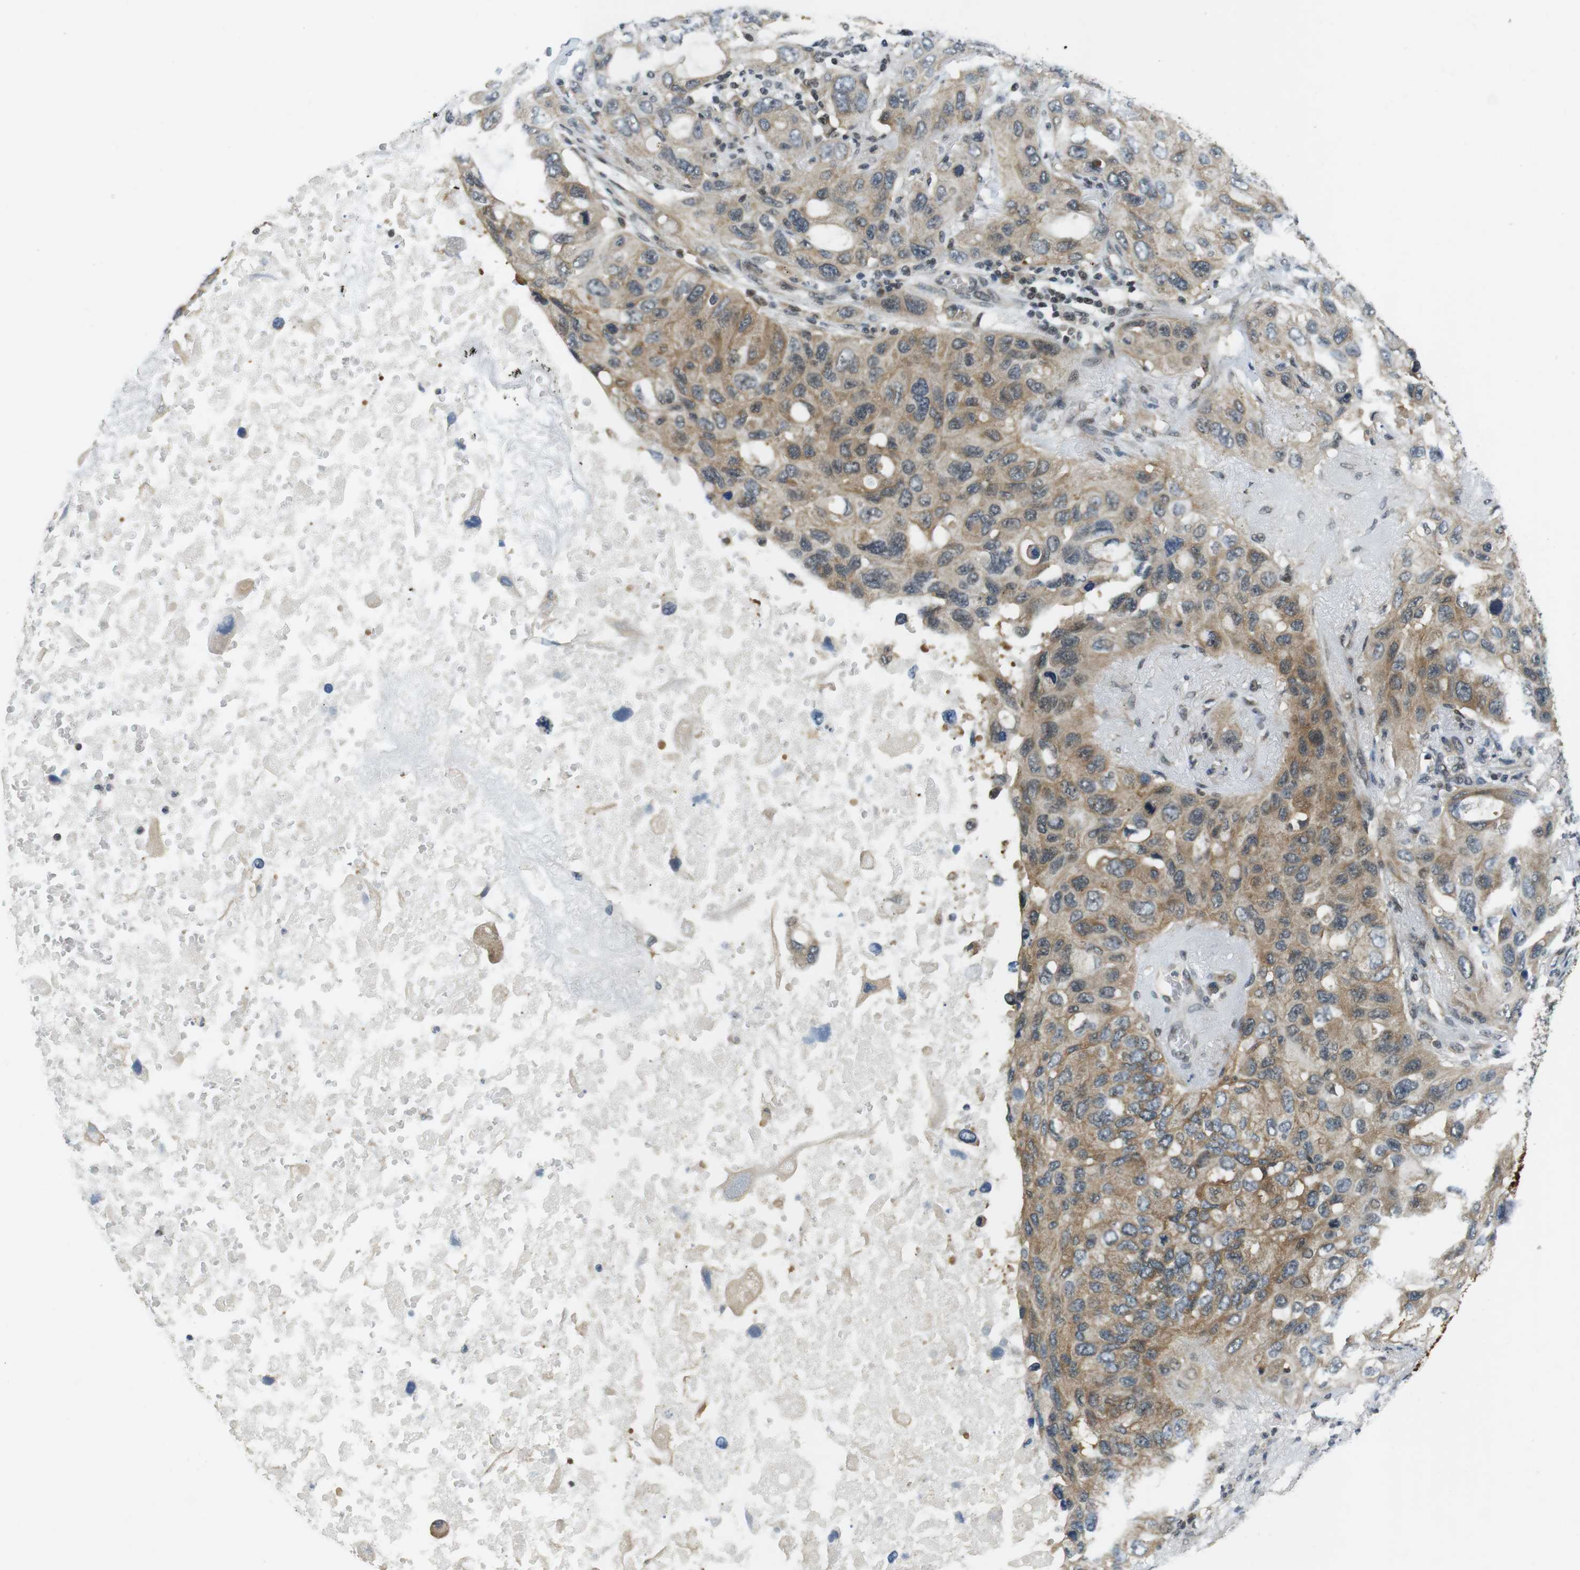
{"staining": {"intensity": "weak", "quantity": ">75%", "location": "cytoplasmic/membranous"}, "tissue": "lung cancer", "cell_type": "Tumor cells", "image_type": "cancer", "snomed": [{"axis": "morphology", "description": "Squamous cell carcinoma, NOS"}, {"axis": "topography", "description": "Lung"}], "caption": "An image showing weak cytoplasmic/membranous expression in about >75% of tumor cells in lung cancer, as visualized by brown immunohistochemical staining.", "gene": "BRD4", "patient": {"sex": "female", "age": 73}}